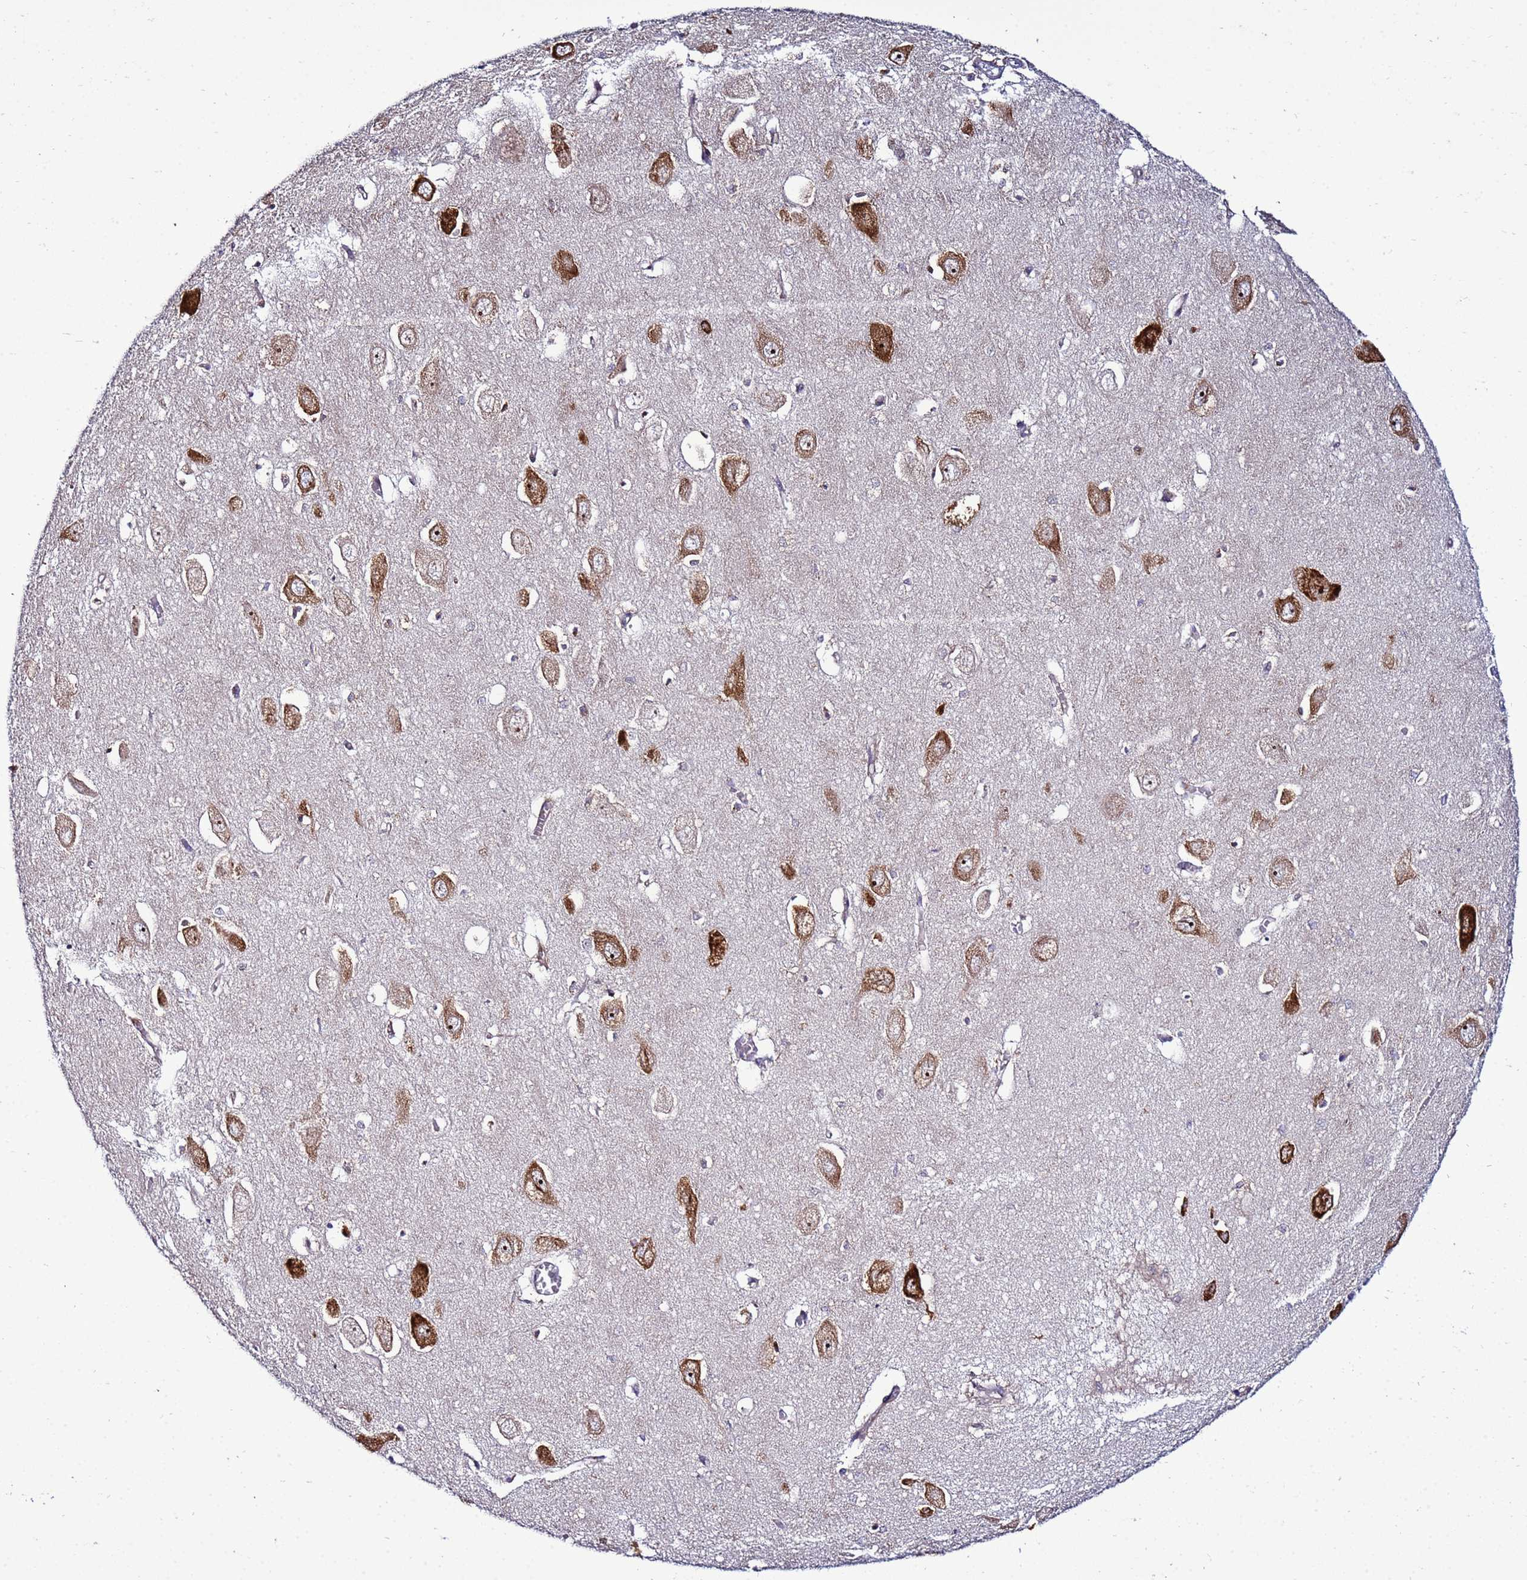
{"staining": {"intensity": "weak", "quantity": "<25%", "location": "cytoplasmic/membranous"}, "tissue": "hippocampus", "cell_type": "Glial cells", "image_type": "normal", "snomed": [{"axis": "morphology", "description": "Normal tissue, NOS"}, {"axis": "topography", "description": "Hippocampus"}], "caption": "Immunohistochemistry (IHC) image of benign human hippocampus stained for a protein (brown), which exhibits no positivity in glial cells.", "gene": "NOL8", "patient": {"sex": "female", "age": 64}}